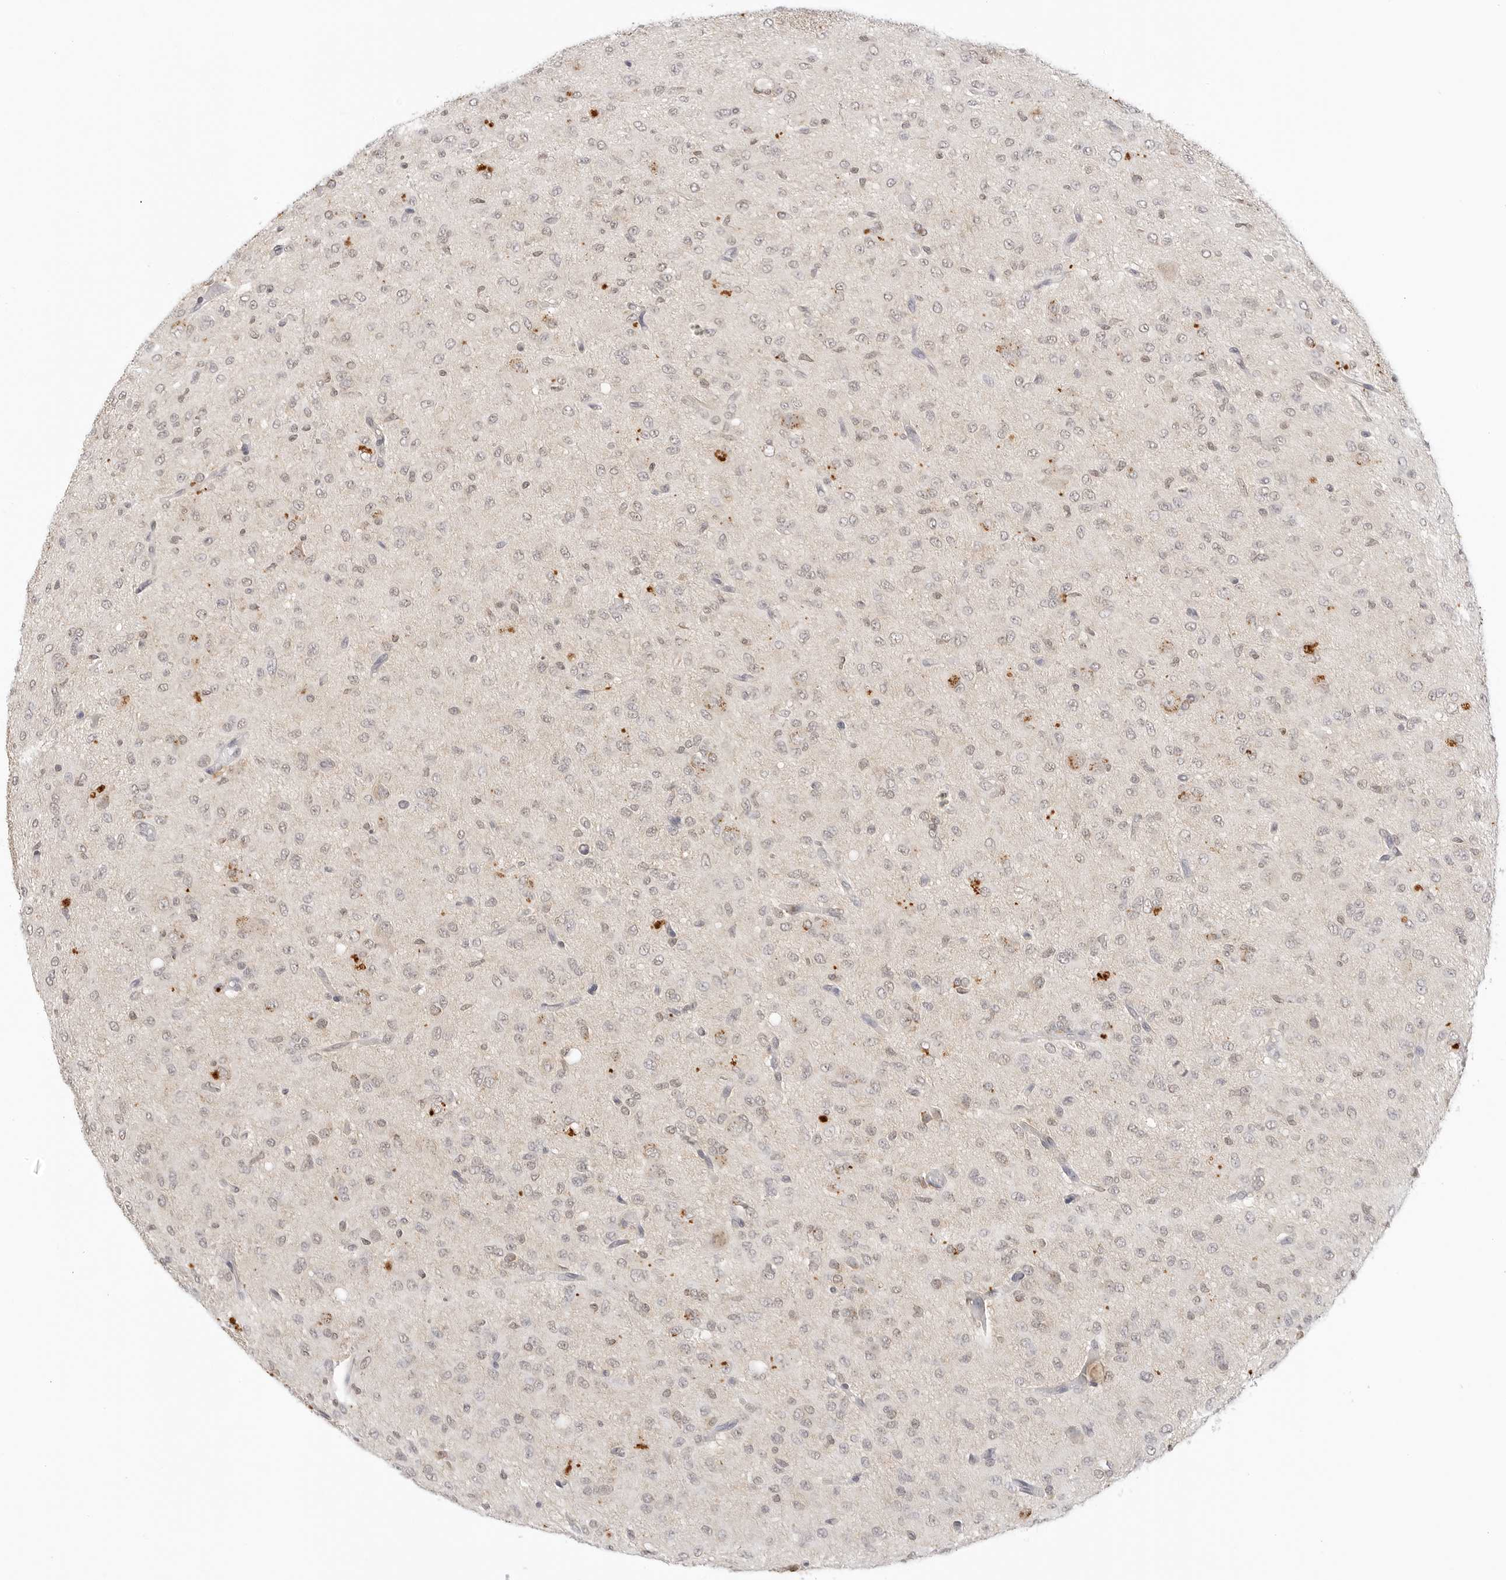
{"staining": {"intensity": "negative", "quantity": "none", "location": "none"}, "tissue": "glioma", "cell_type": "Tumor cells", "image_type": "cancer", "snomed": [{"axis": "morphology", "description": "Glioma, malignant, High grade"}, {"axis": "topography", "description": "Brain"}], "caption": "There is no significant expression in tumor cells of glioma. (Stains: DAB (3,3'-diaminobenzidine) immunohistochemistry (IHC) with hematoxylin counter stain, Microscopy: brightfield microscopy at high magnification).", "gene": "EPHA1", "patient": {"sex": "female", "age": 59}}